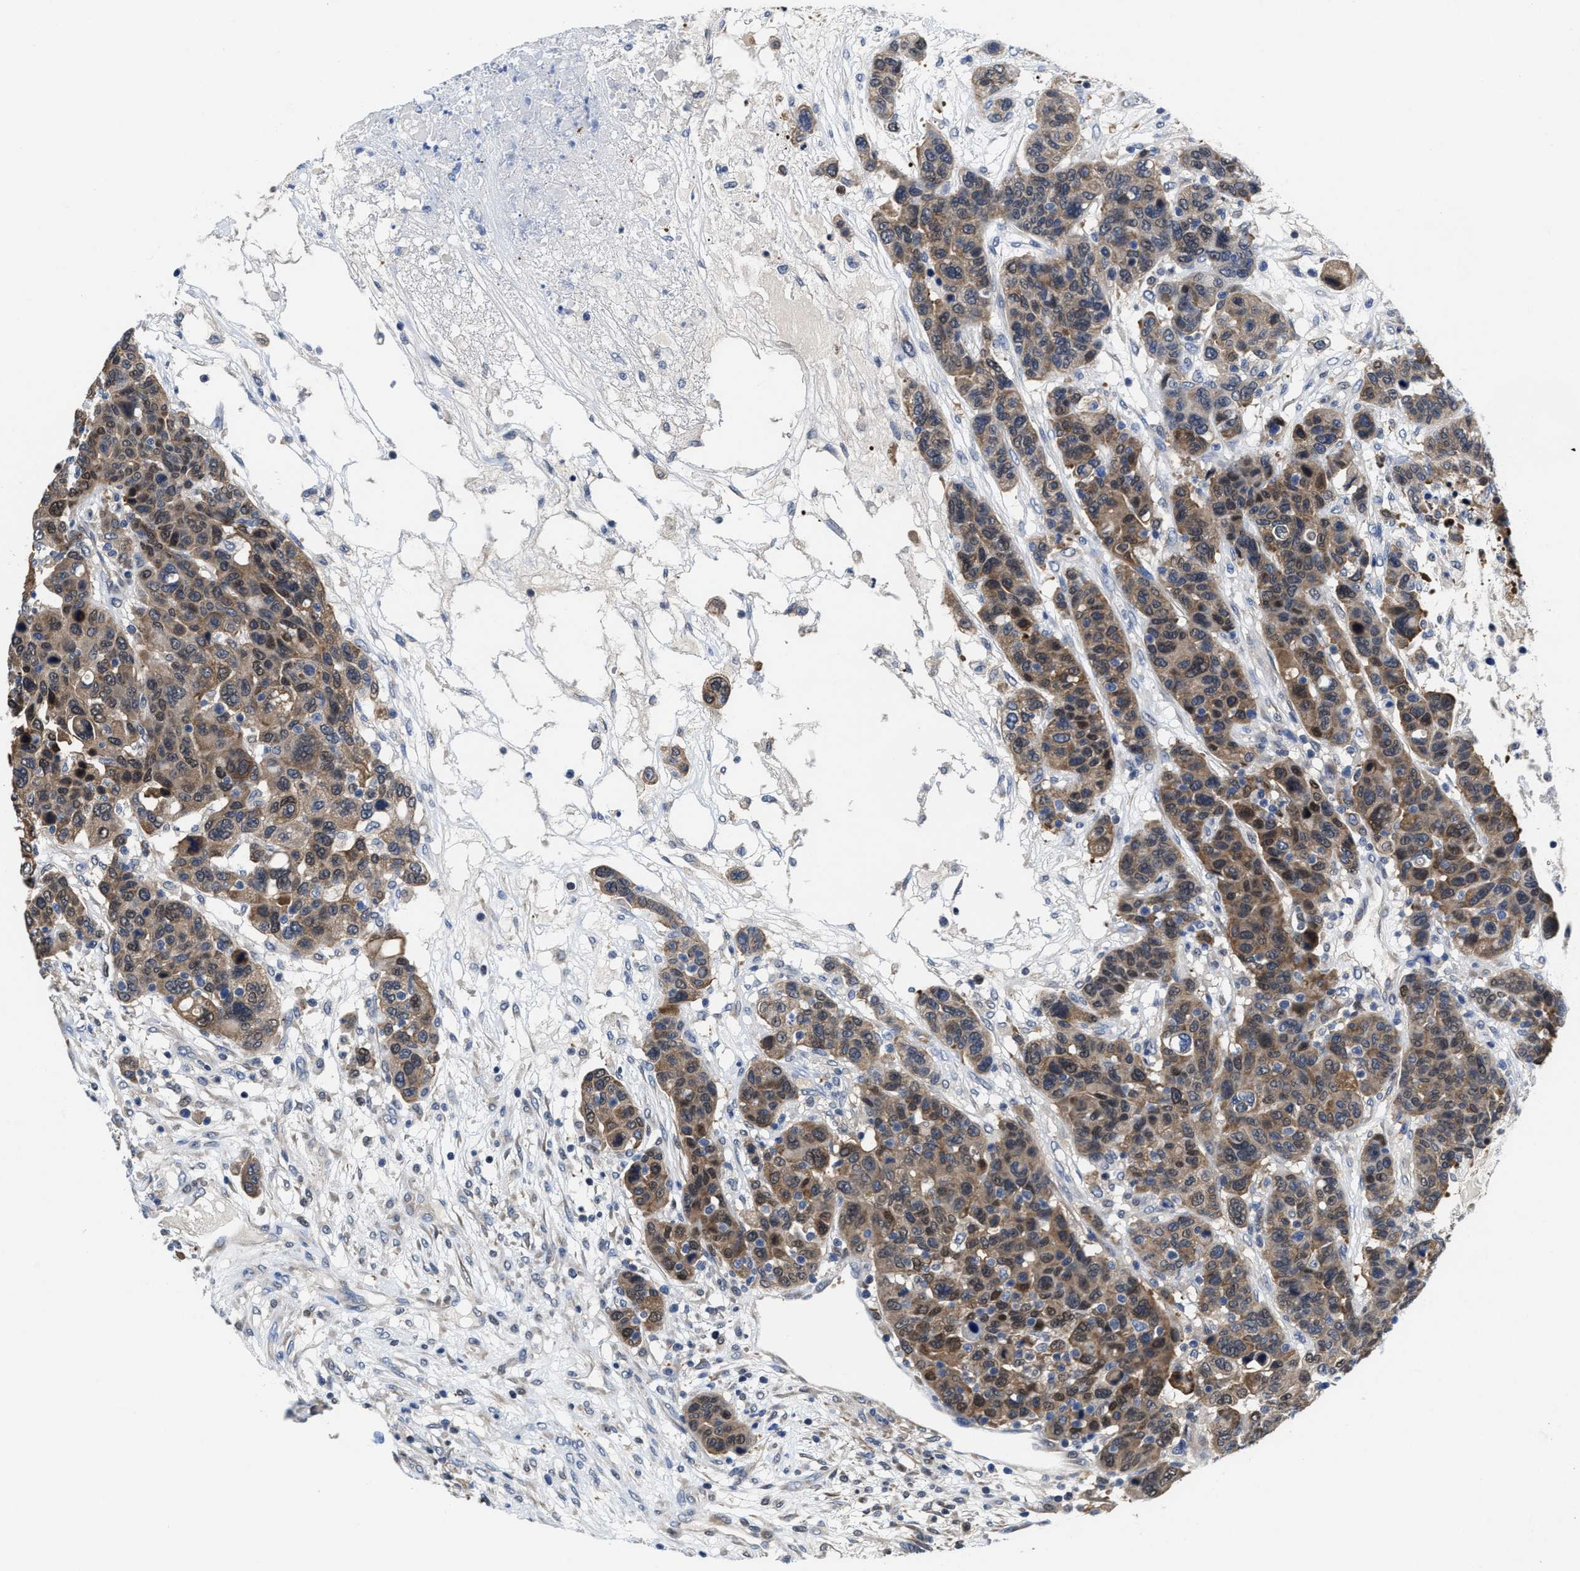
{"staining": {"intensity": "moderate", "quantity": ">75%", "location": "cytoplasmic/membranous,nuclear"}, "tissue": "breast cancer", "cell_type": "Tumor cells", "image_type": "cancer", "snomed": [{"axis": "morphology", "description": "Duct carcinoma"}, {"axis": "topography", "description": "Breast"}], "caption": "Immunohistochemistry (IHC) micrograph of neoplastic tissue: breast intraductal carcinoma stained using immunohistochemistry demonstrates medium levels of moderate protein expression localized specifically in the cytoplasmic/membranous and nuclear of tumor cells, appearing as a cytoplasmic/membranous and nuclear brown color.", "gene": "KIF12", "patient": {"sex": "female", "age": 37}}